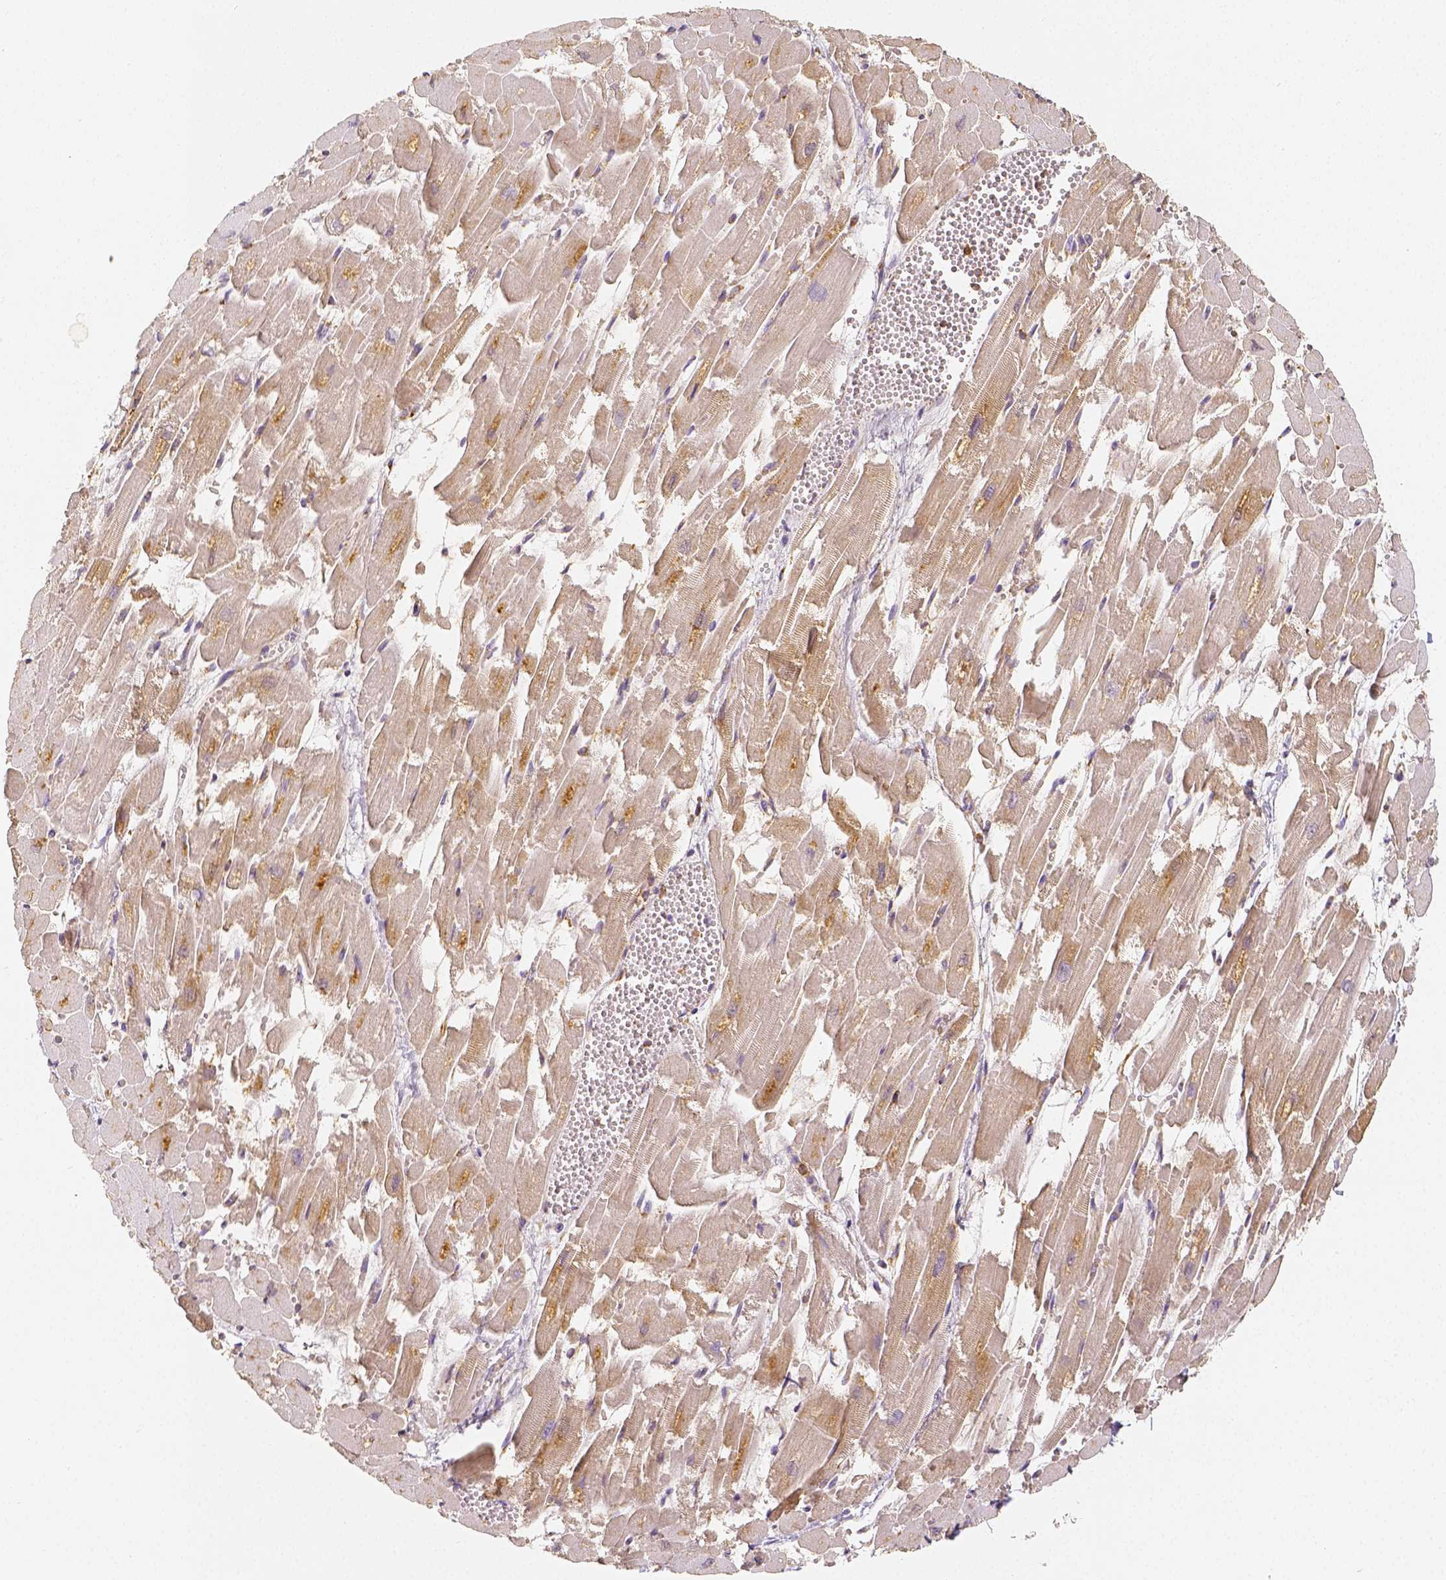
{"staining": {"intensity": "negative", "quantity": "none", "location": "none"}, "tissue": "heart muscle", "cell_type": "Cardiomyocytes", "image_type": "normal", "snomed": [{"axis": "morphology", "description": "Normal tissue, NOS"}, {"axis": "topography", "description": "Heart"}], "caption": "High magnification brightfield microscopy of unremarkable heart muscle stained with DAB (3,3'-diaminobenzidine) (brown) and counterstained with hematoxylin (blue): cardiomyocytes show no significant staining.", "gene": "PGAM5", "patient": {"sex": "female", "age": 52}}